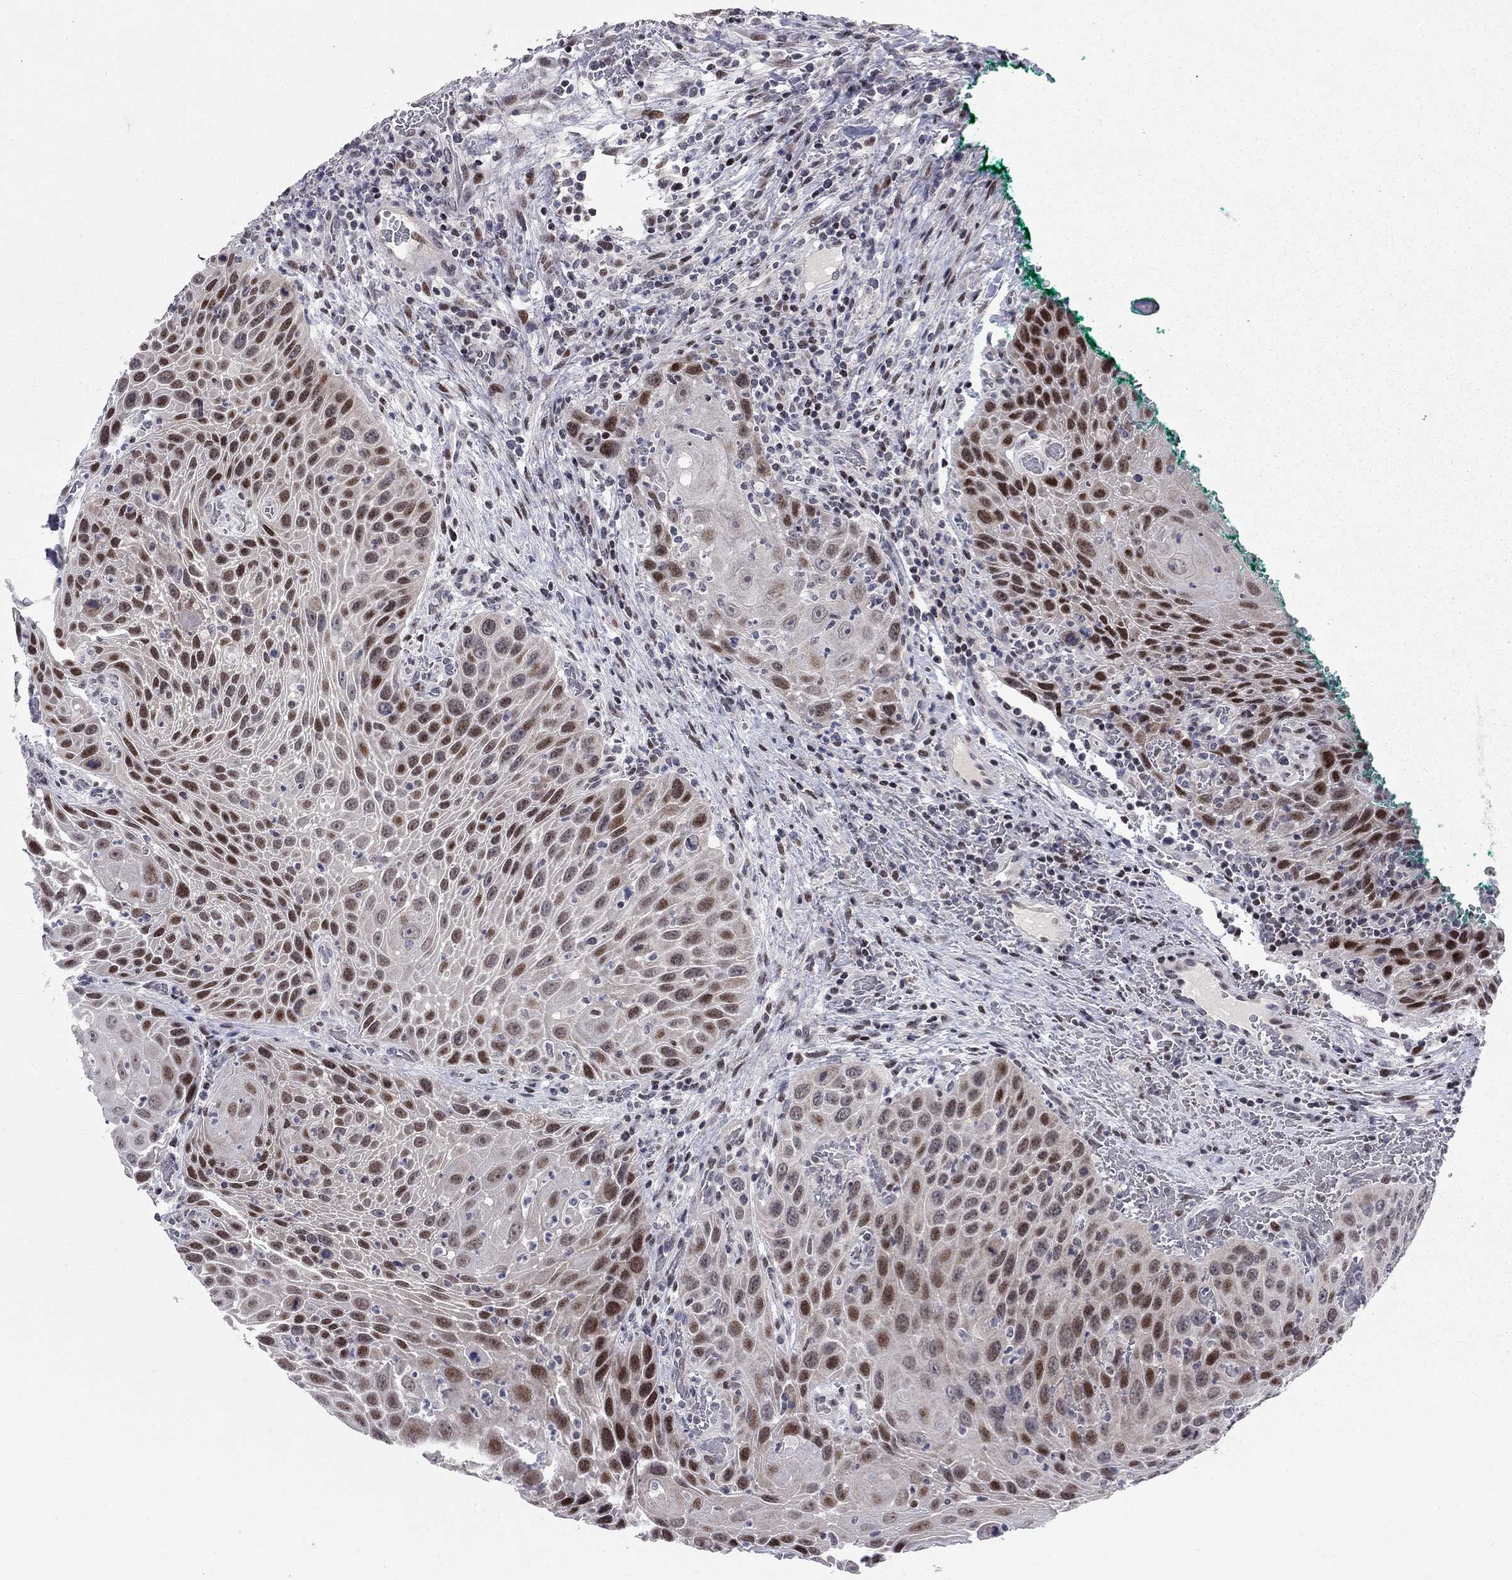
{"staining": {"intensity": "strong", "quantity": "25%-75%", "location": "nuclear"}, "tissue": "head and neck cancer", "cell_type": "Tumor cells", "image_type": "cancer", "snomed": [{"axis": "morphology", "description": "Squamous cell carcinoma, NOS"}, {"axis": "topography", "description": "Head-Neck"}], "caption": "This micrograph exhibits head and neck cancer (squamous cell carcinoma) stained with immunohistochemistry (IHC) to label a protein in brown. The nuclear of tumor cells show strong positivity for the protein. Nuclei are counter-stained blue.", "gene": "HDAC3", "patient": {"sex": "male", "age": 69}}